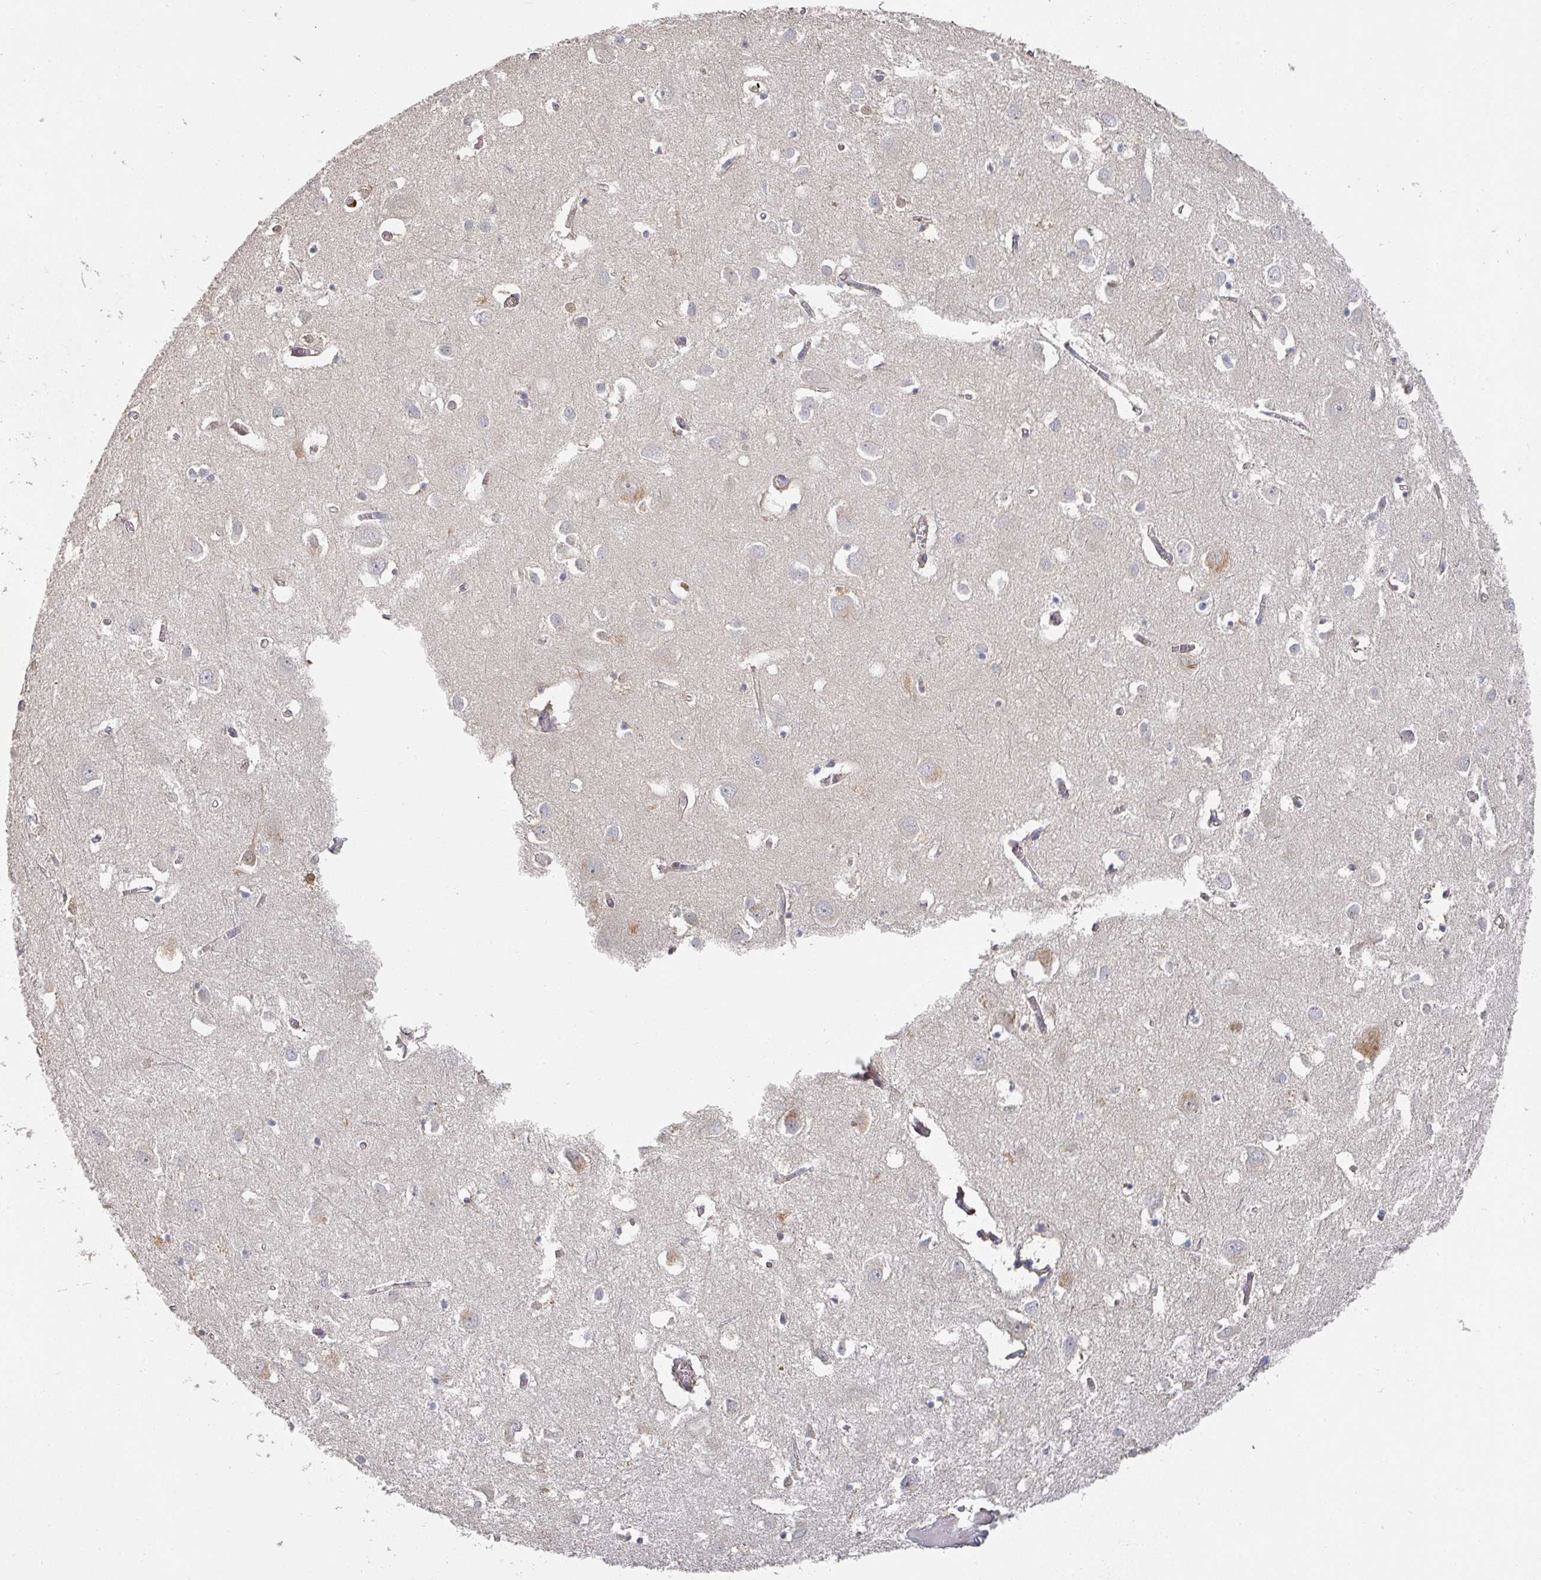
{"staining": {"intensity": "negative", "quantity": "none", "location": "none"}, "tissue": "cerebral cortex", "cell_type": "Endothelial cells", "image_type": "normal", "snomed": [{"axis": "morphology", "description": "Normal tissue, NOS"}, {"axis": "topography", "description": "Cerebral cortex"}], "caption": "IHC of normal cerebral cortex shows no positivity in endothelial cells.", "gene": "ENSG00000249773", "patient": {"sex": "male", "age": 70}}